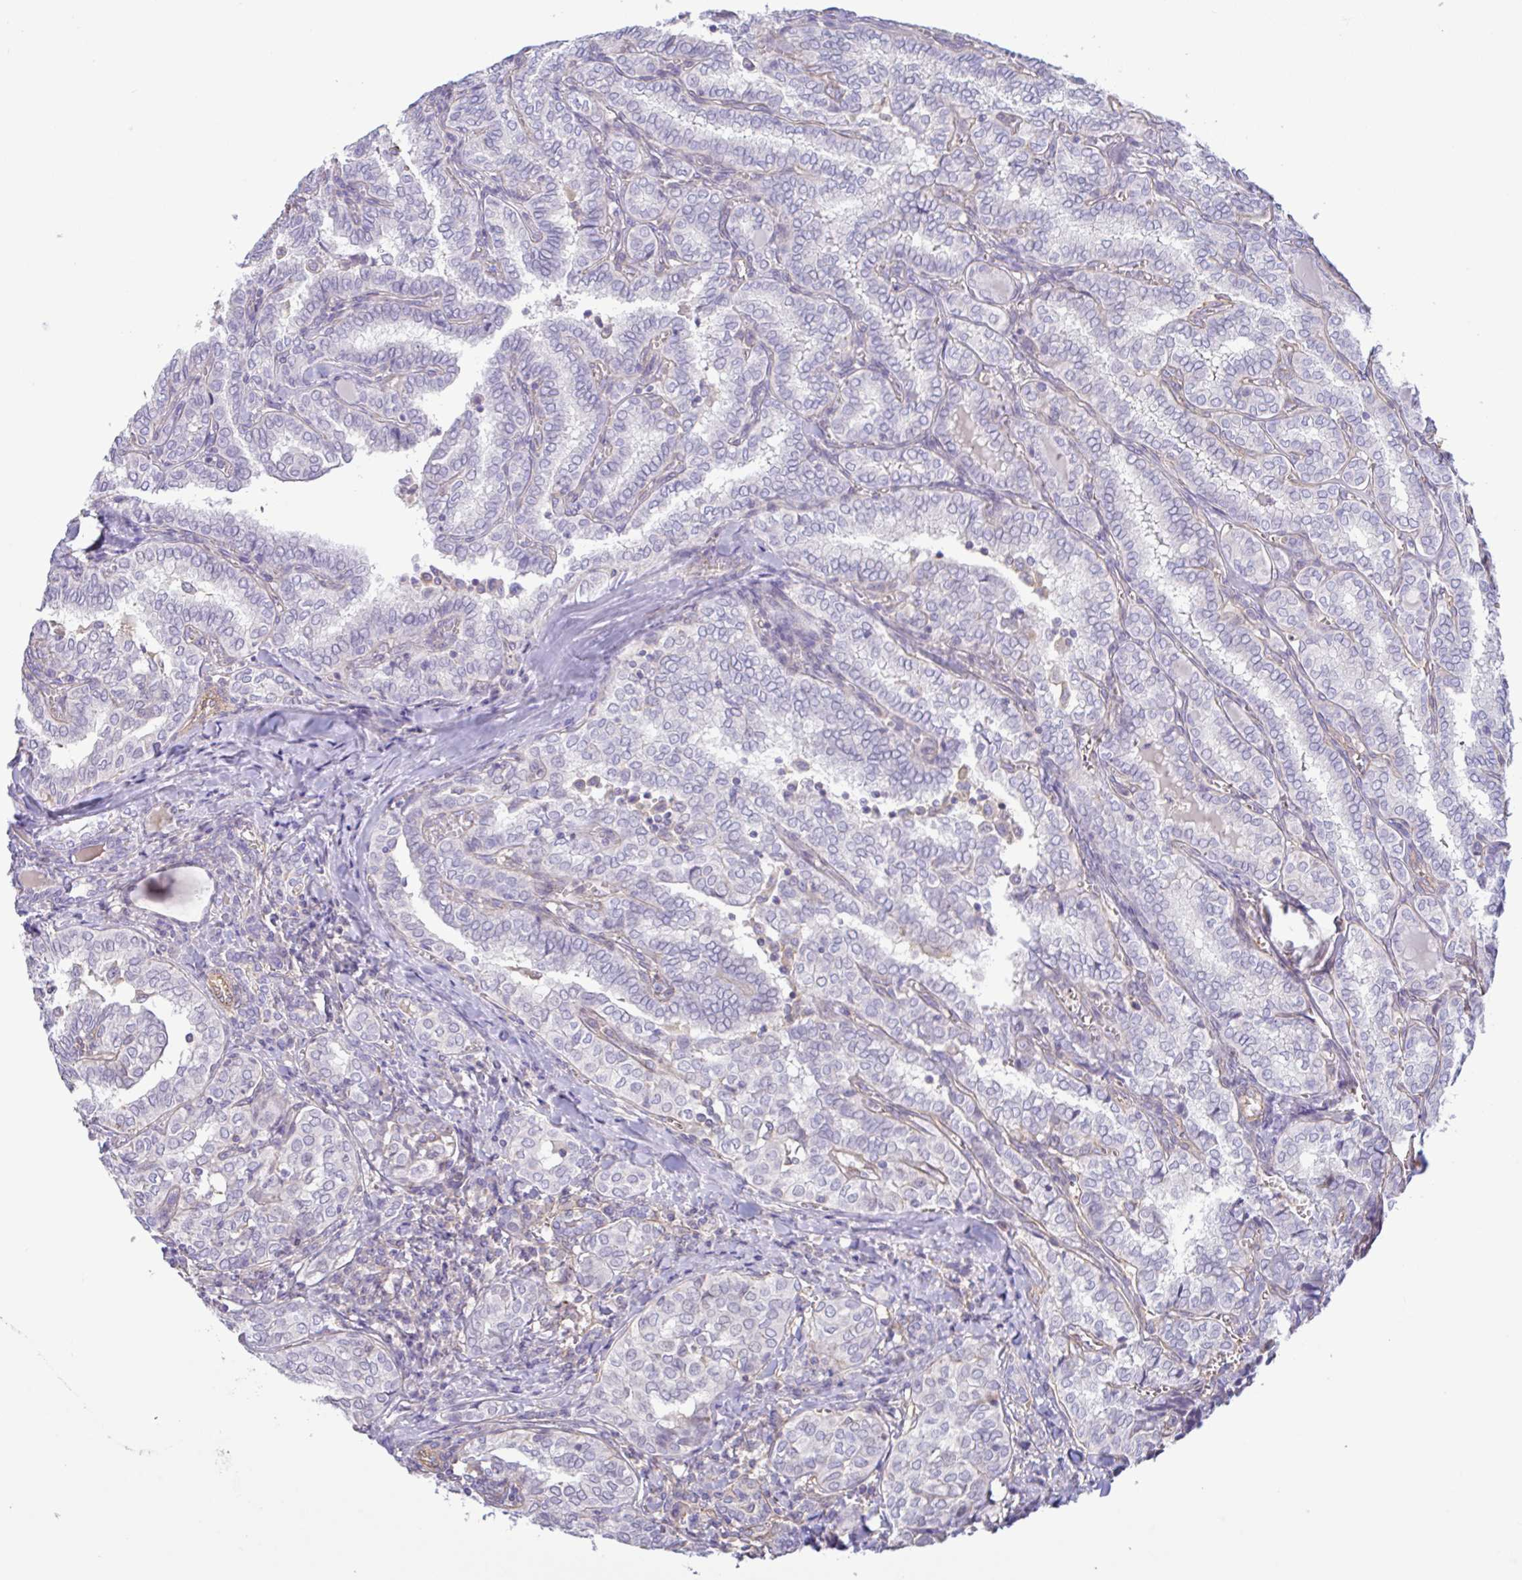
{"staining": {"intensity": "negative", "quantity": "none", "location": "none"}, "tissue": "thyroid cancer", "cell_type": "Tumor cells", "image_type": "cancer", "snomed": [{"axis": "morphology", "description": "Papillary adenocarcinoma, NOS"}, {"axis": "topography", "description": "Thyroid gland"}], "caption": "A high-resolution histopathology image shows immunohistochemistry staining of thyroid papillary adenocarcinoma, which reveals no significant staining in tumor cells.", "gene": "PLCD4", "patient": {"sex": "female", "age": 30}}